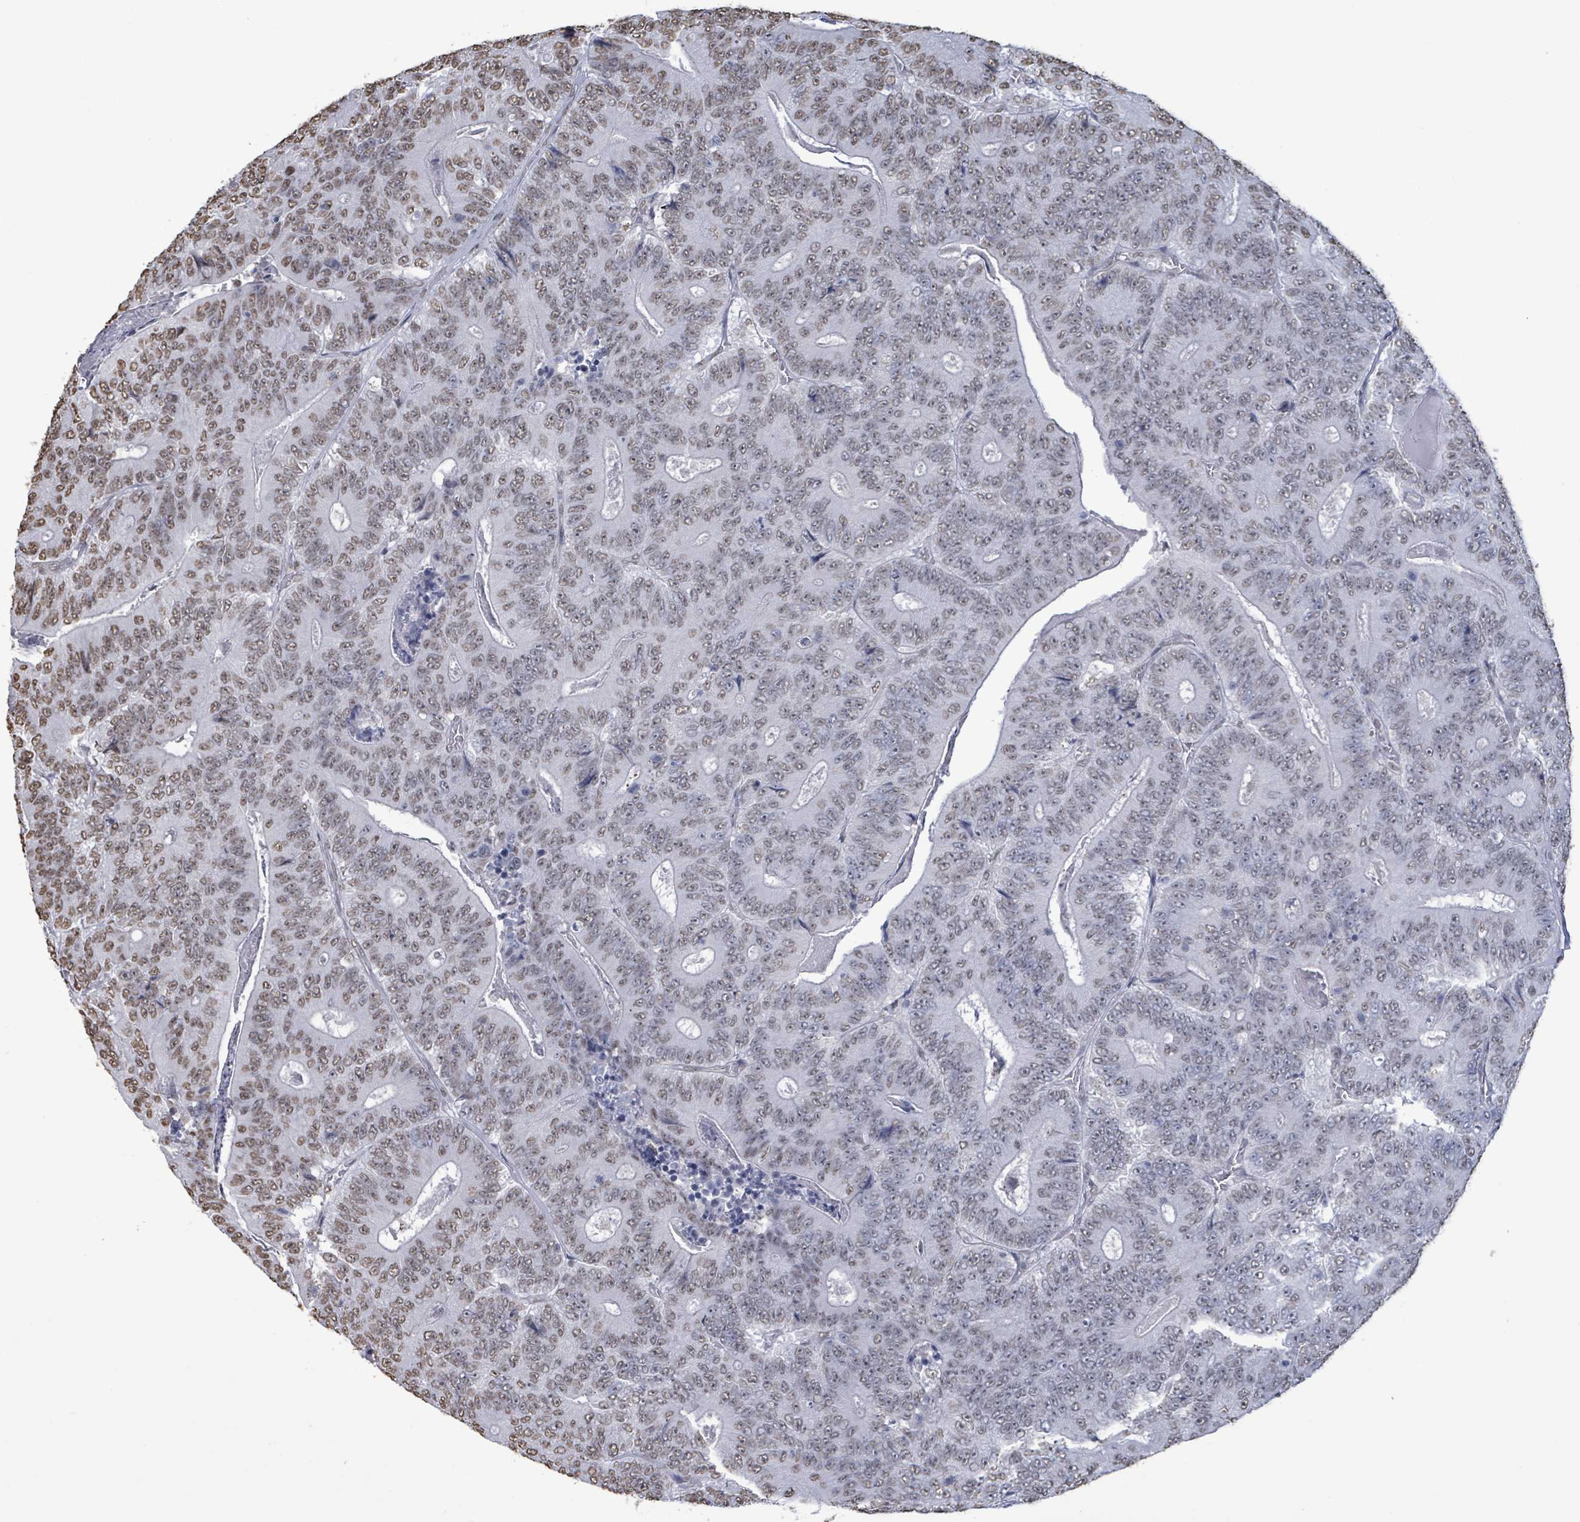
{"staining": {"intensity": "weak", "quantity": ">75%", "location": "nuclear"}, "tissue": "colorectal cancer", "cell_type": "Tumor cells", "image_type": "cancer", "snomed": [{"axis": "morphology", "description": "Adenocarcinoma, NOS"}, {"axis": "topography", "description": "Colon"}], "caption": "Weak nuclear staining for a protein is appreciated in about >75% of tumor cells of colorectal cancer (adenocarcinoma) using immunohistochemistry (IHC).", "gene": "SAMD14", "patient": {"sex": "male", "age": 83}}